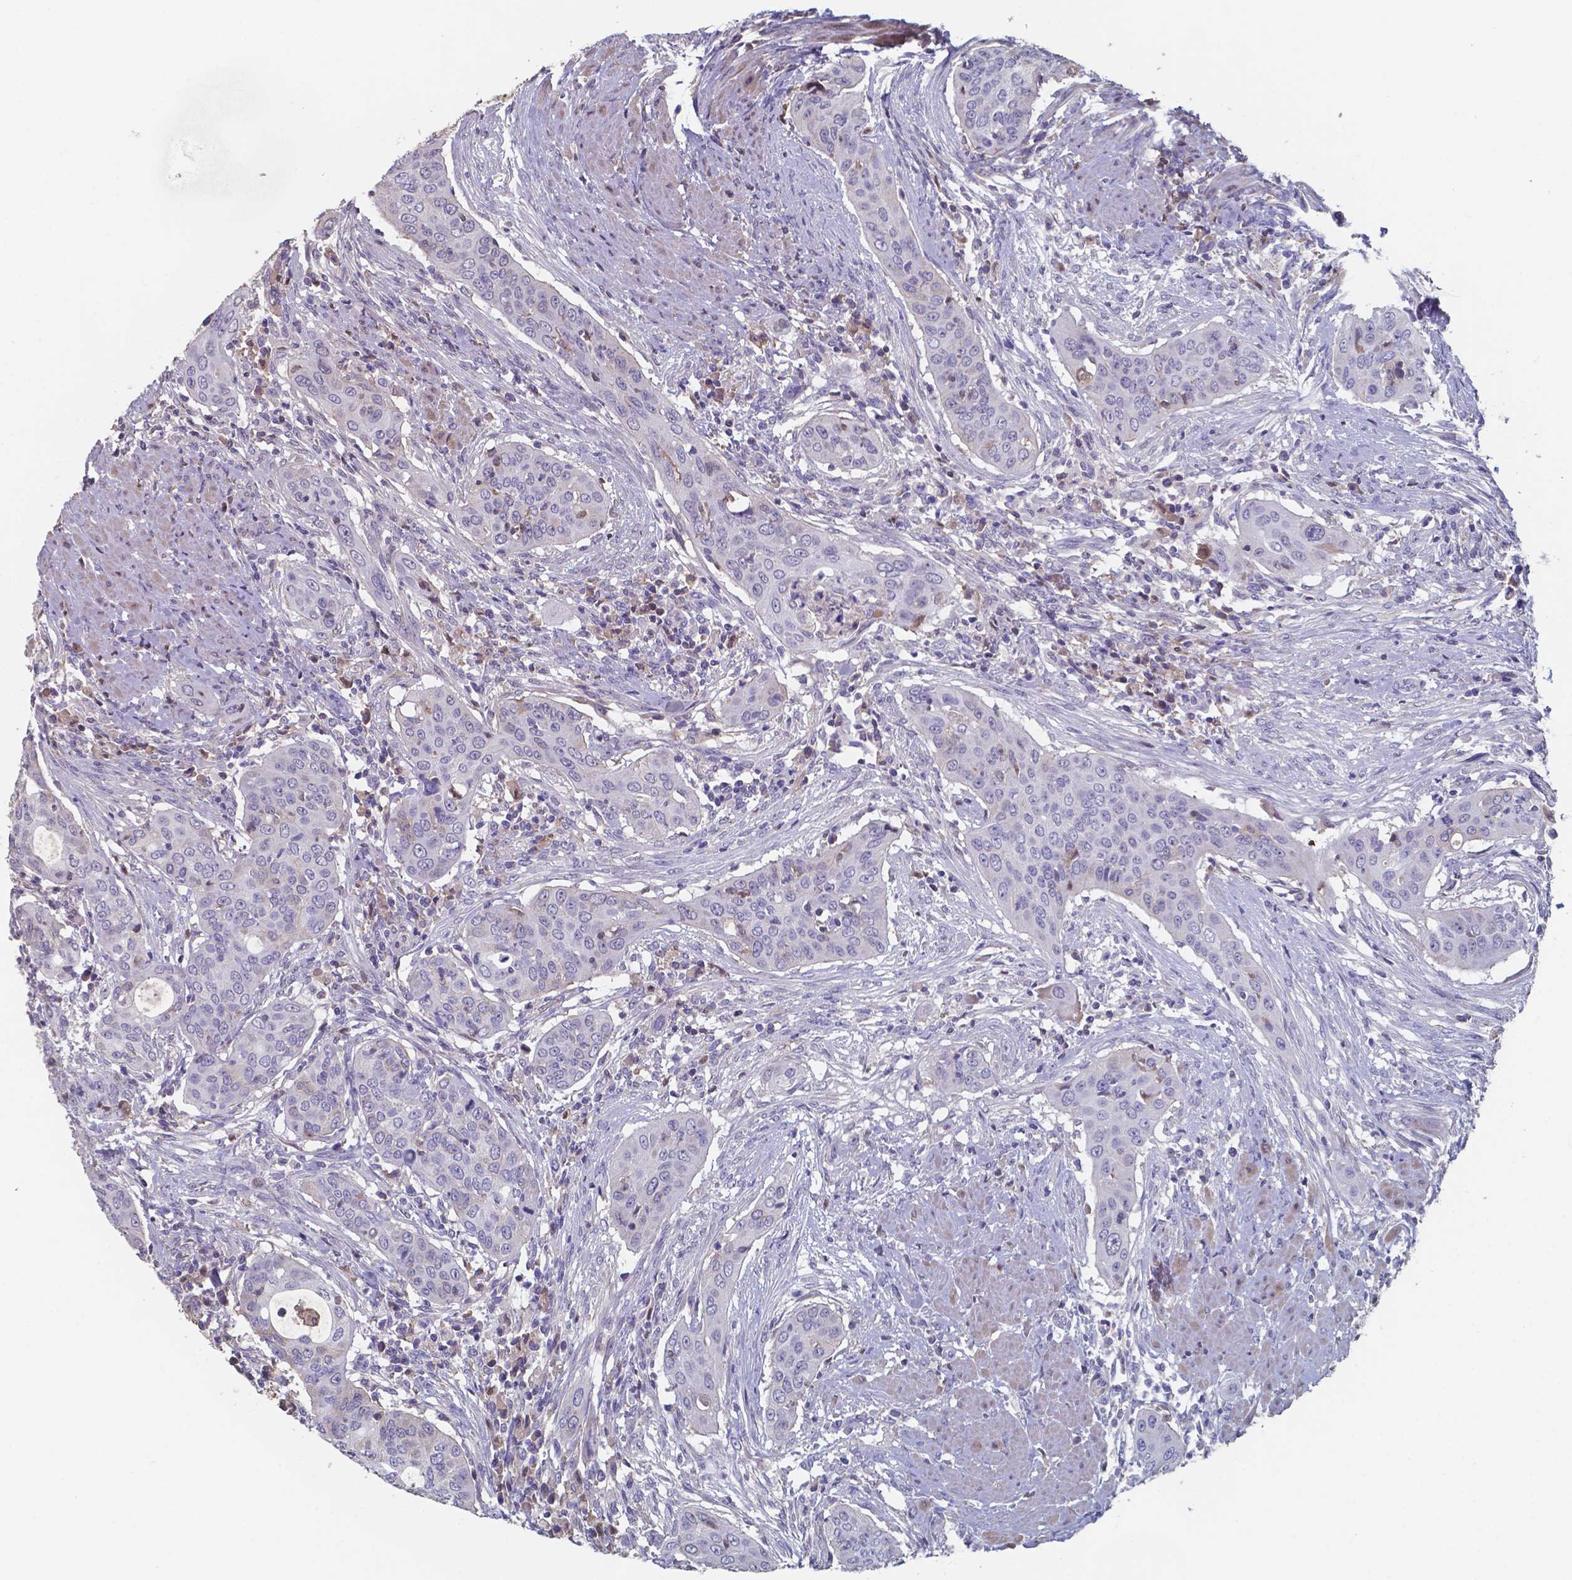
{"staining": {"intensity": "negative", "quantity": "none", "location": "none"}, "tissue": "urothelial cancer", "cell_type": "Tumor cells", "image_type": "cancer", "snomed": [{"axis": "morphology", "description": "Urothelial carcinoma, High grade"}, {"axis": "topography", "description": "Urinary bladder"}], "caption": "IHC histopathology image of neoplastic tissue: human urothelial cancer stained with DAB (3,3'-diaminobenzidine) reveals no significant protein expression in tumor cells.", "gene": "BTBD17", "patient": {"sex": "male", "age": 82}}